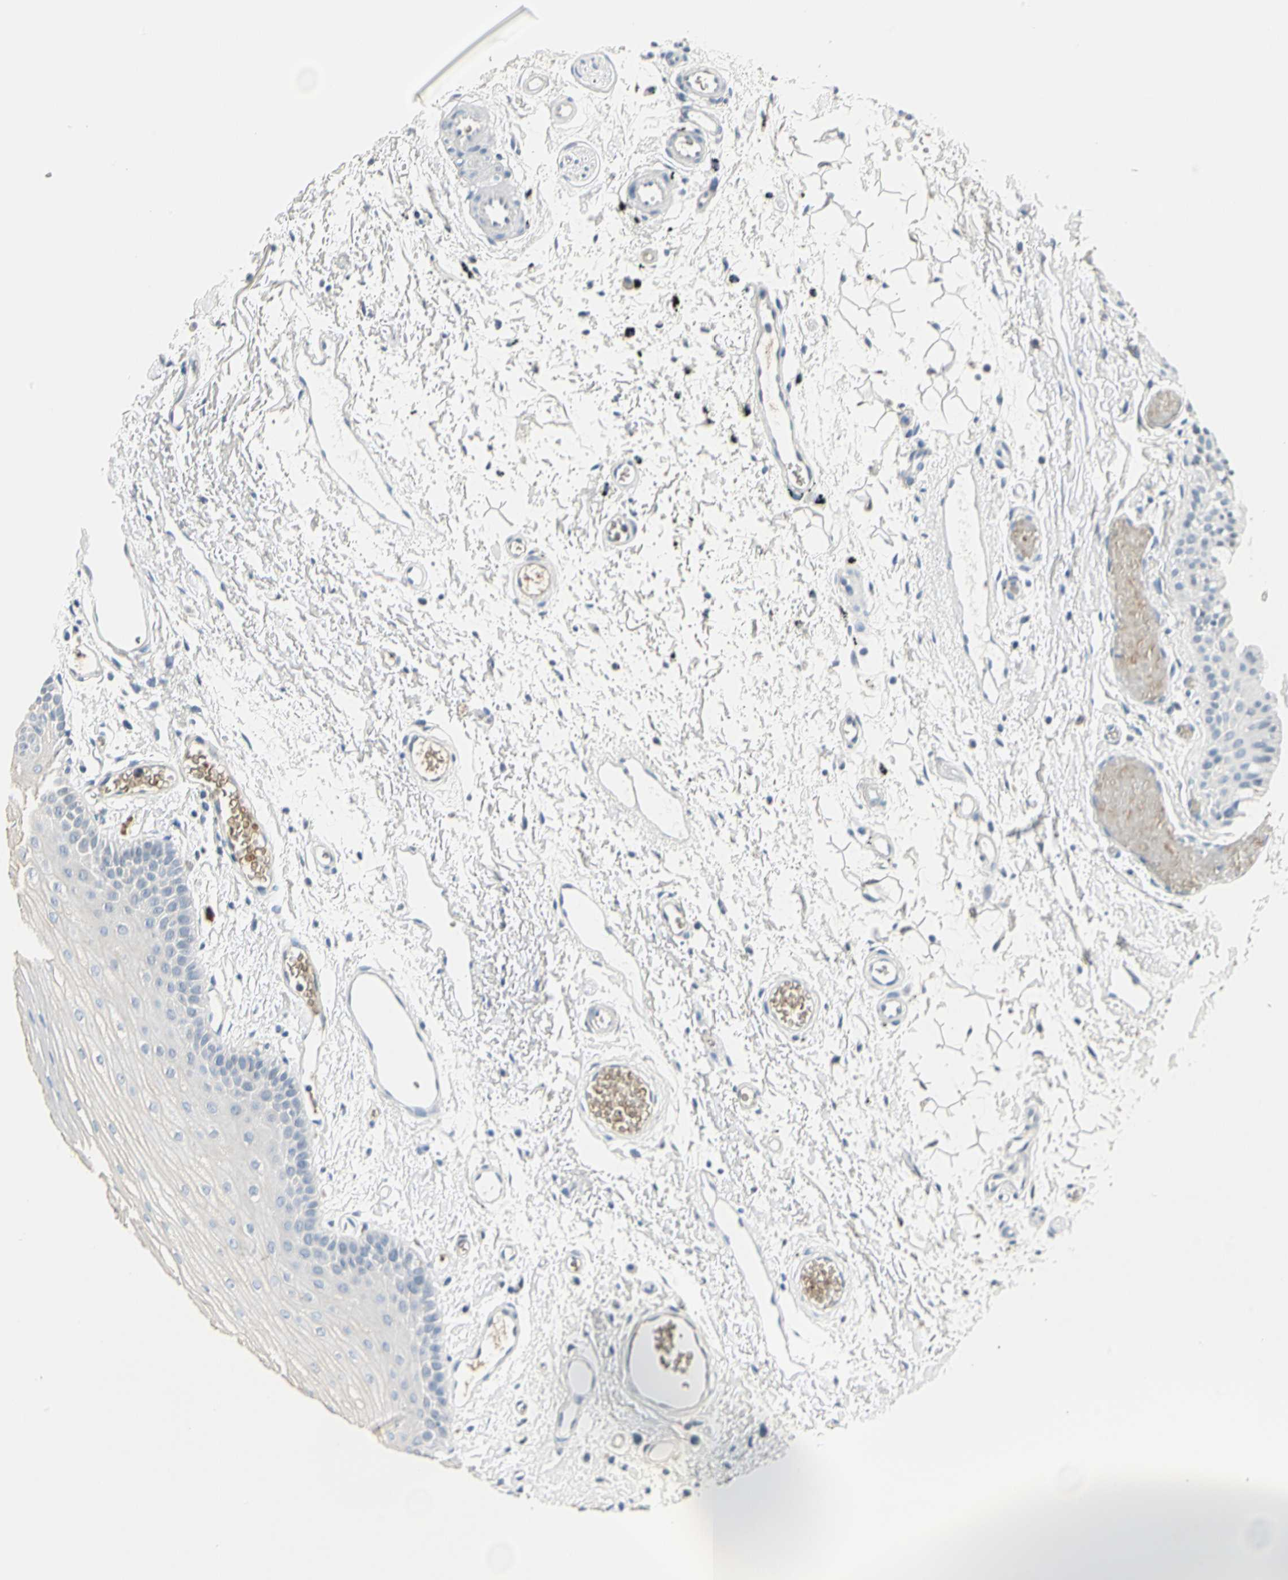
{"staining": {"intensity": "moderate", "quantity": "<25%", "location": "cytoplasmic/membranous"}, "tissue": "oral mucosa", "cell_type": "Squamous epithelial cells", "image_type": "normal", "snomed": [{"axis": "morphology", "description": "Normal tissue, NOS"}, {"axis": "topography", "description": "Oral tissue"}], "caption": "This image reveals IHC staining of normal oral mucosa, with low moderate cytoplasmic/membranous staining in approximately <25% of squamous epithelial cells.", "gene": "CA1", "patient": {"sex": "male", "age": 52}}